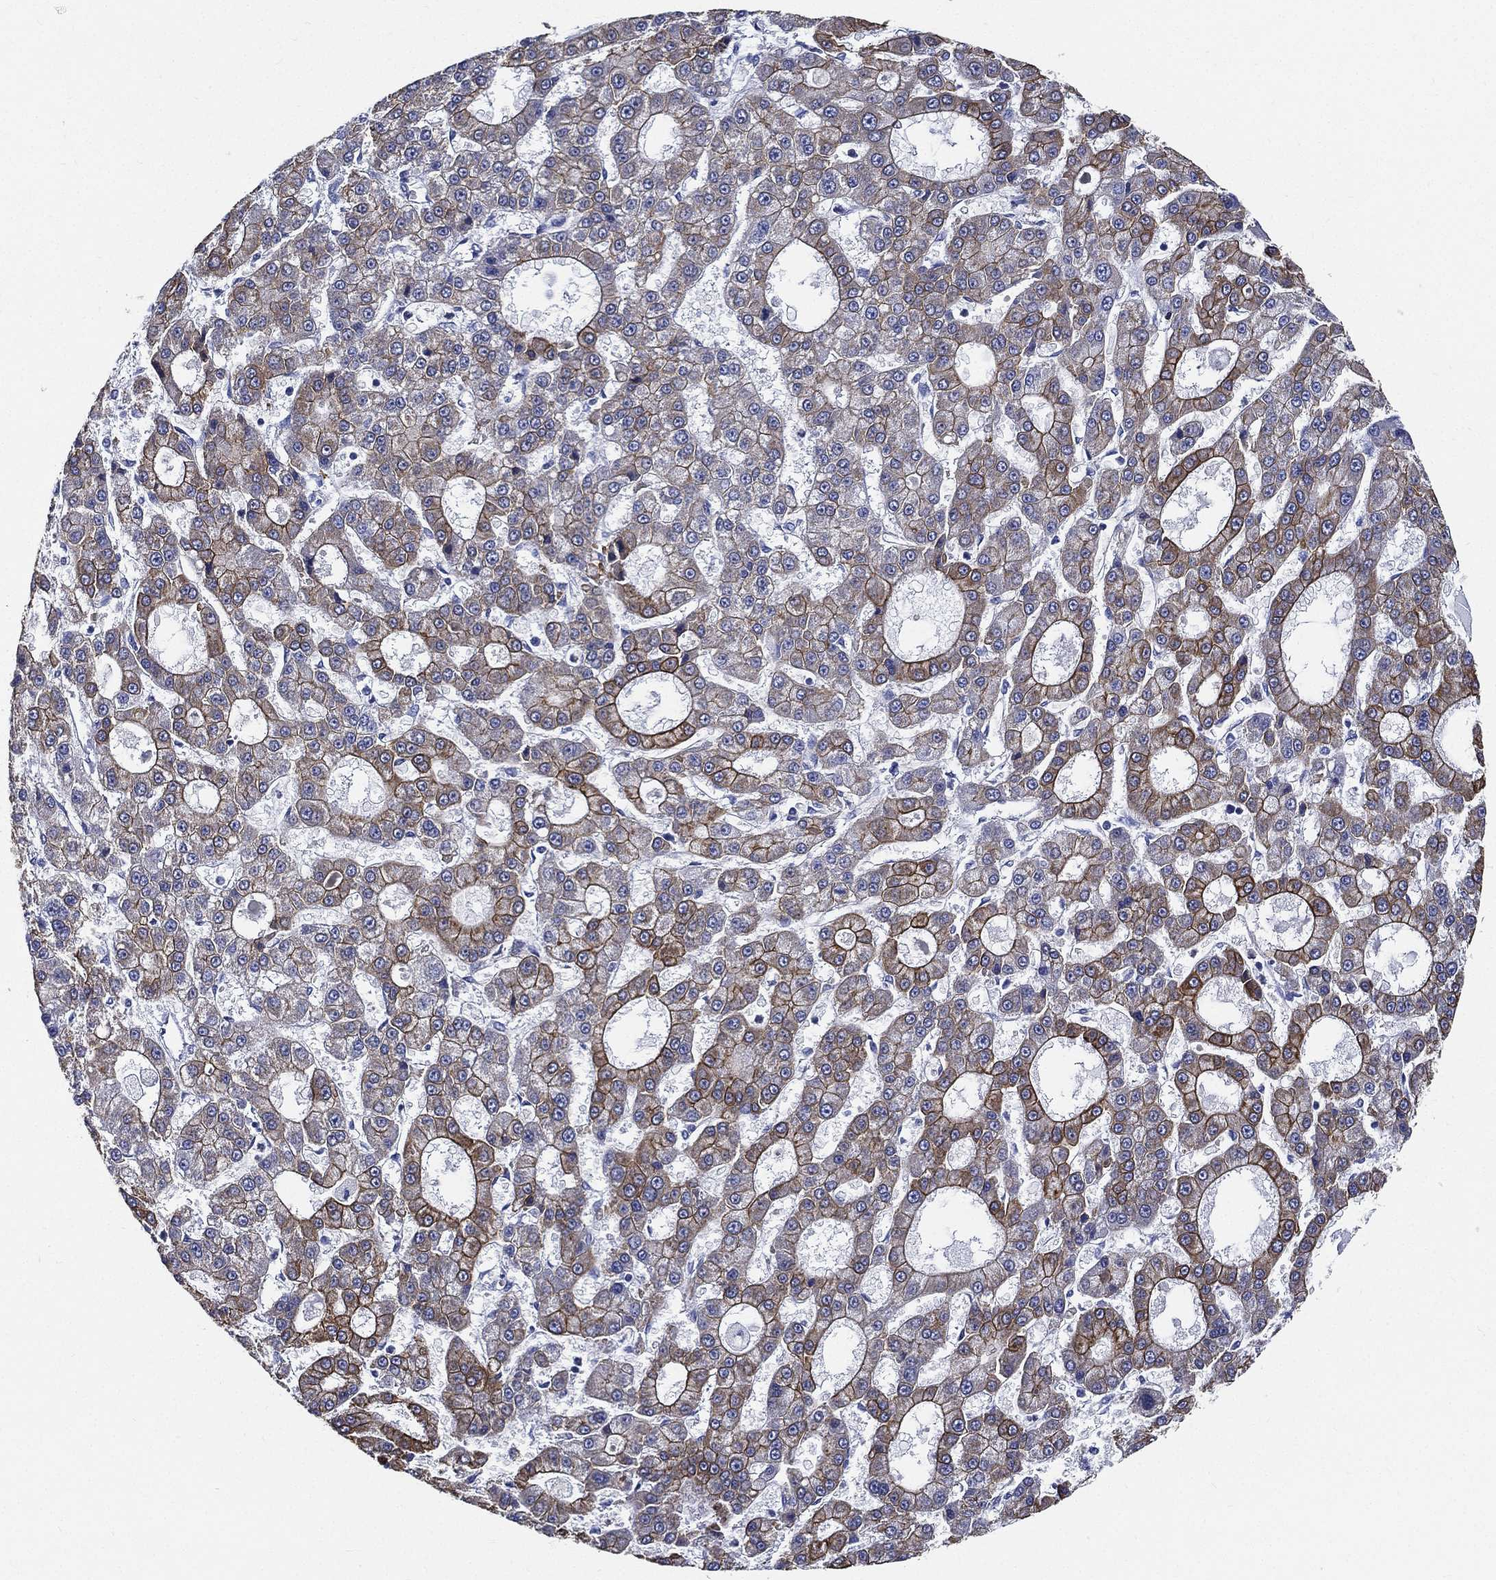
{"staining": {"intensity": "moderate", "quantity": "25%-75%", "location": "cytoplasmic/membranous"}, "tissue": "liver cancer", "cell_type": "Tumor cells", "image_type": "cancer", "snomed": [{"axis": "morphology", "description": "Carcinoma, Hepatocellular, NOS"}, {"axis": "topography", "description": "Liver"}], "caption": "Immunohistochemical staining of liver hepatocellular carcinoma displays medium levels of moderate cytoplasmic/membranous protein expression in about 25%-75% of tumor cells. (Brightfield microscopy of DAB IHC at high magnification).", "gene": "NEDD9", "patient": {"sex": "male", "age": 70}}